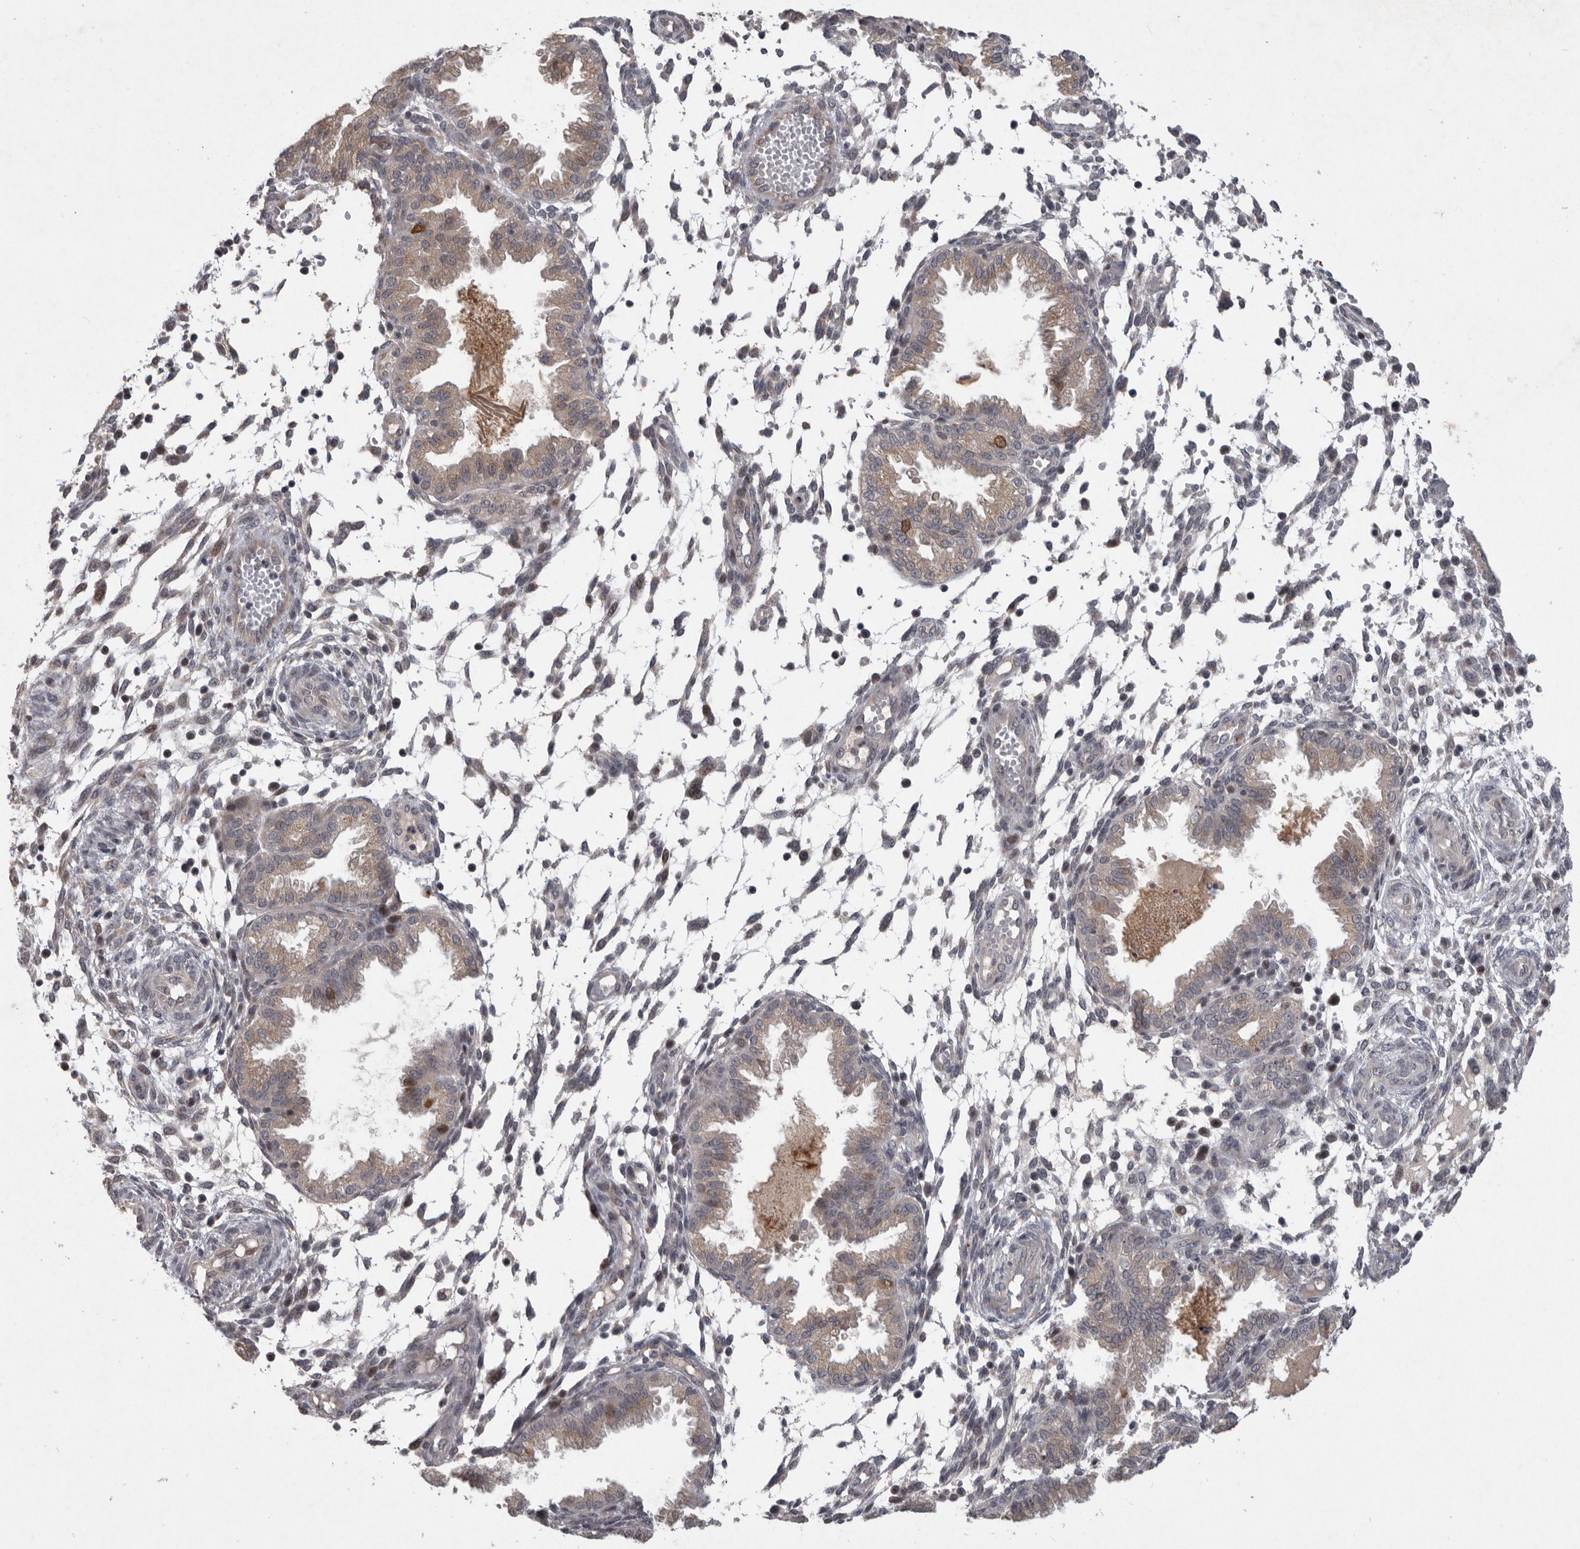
{"staining": {"intensity": "negative", "quantity": "none", "location": "none"}, "tissue": "endometrium", "cell_type": "Cells in endometrial stroma", "image_type": "normal", "snomed": [{"axis": "morphology", "description": "Normal tissue, NOS"}, {"axis": "topography", "description": "Endometrium"}], "caption": "Cells in endometrial stroma show no significant expression in normal endometrium.", "gene": "MAN2A1", "patient": {"sex": "female", "age": 33}}